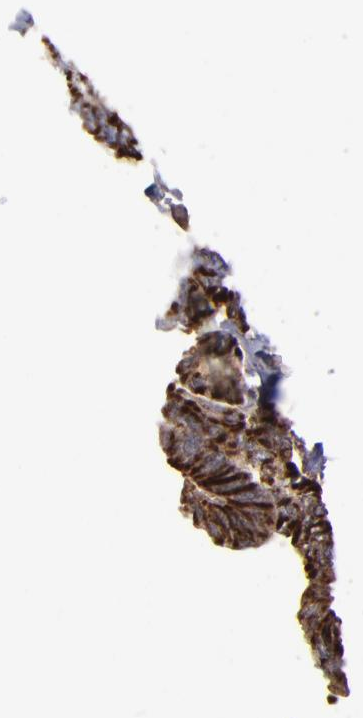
{"staining": {"intensity": "strong", "quantity": ">75%", "location": "cytoplasmic/membranous"}, "tissue": "thyroid cancer", "cell_type": "Tumor cells", "image_type": "cancer", "snomed": [{"axis": "morphology", "description": "Papillary adenocarcinoma, NOS"}, {"axis": "topography", "description": "Thyroid gland"}], "caption": "Thyroid cancer stained for a protein (brown) shows strong cytoplasmic/membranous positive staining in about >75% of tumor cells.", "gene": "TIMM9", "patient": {"sex": "female", "age": 35}}